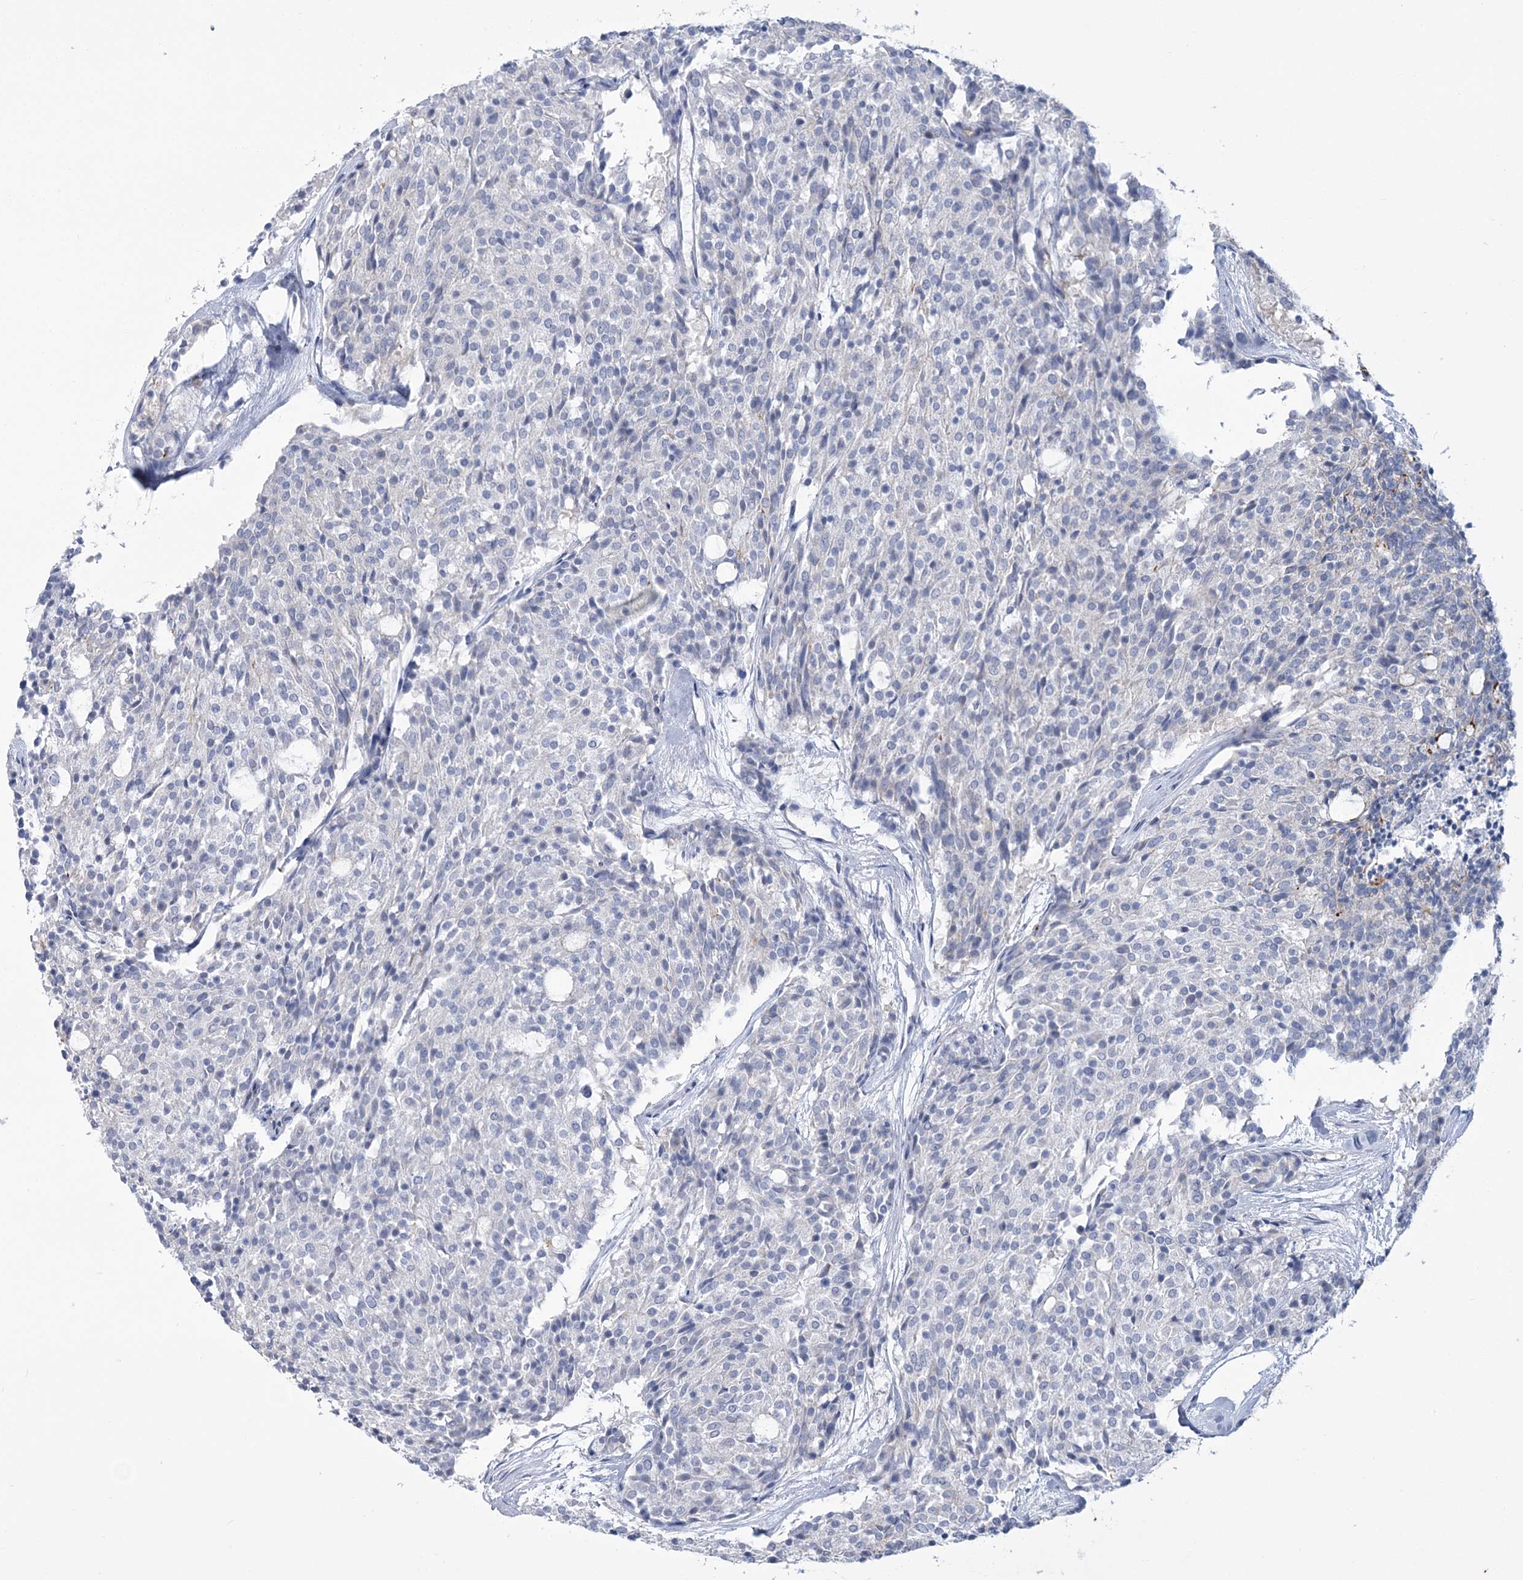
{"staining": {"intensity": "negative", "quantity": "none", "location": "none"}, "tissue": "carcinoid", "cell_type": "Tumor cells", "image_type": "cancer", "snomed": [{"axis": "morphology", "description": "Carcinoid, malignant, NOS"}, {"axis": "topography", "description": "Pancreas"}], "caption": "Tumor cells are negative for brown protein staining in carcinoid.", "gene": "RAB11FIP5", "patient": {"sex": "female", "age": 54}}